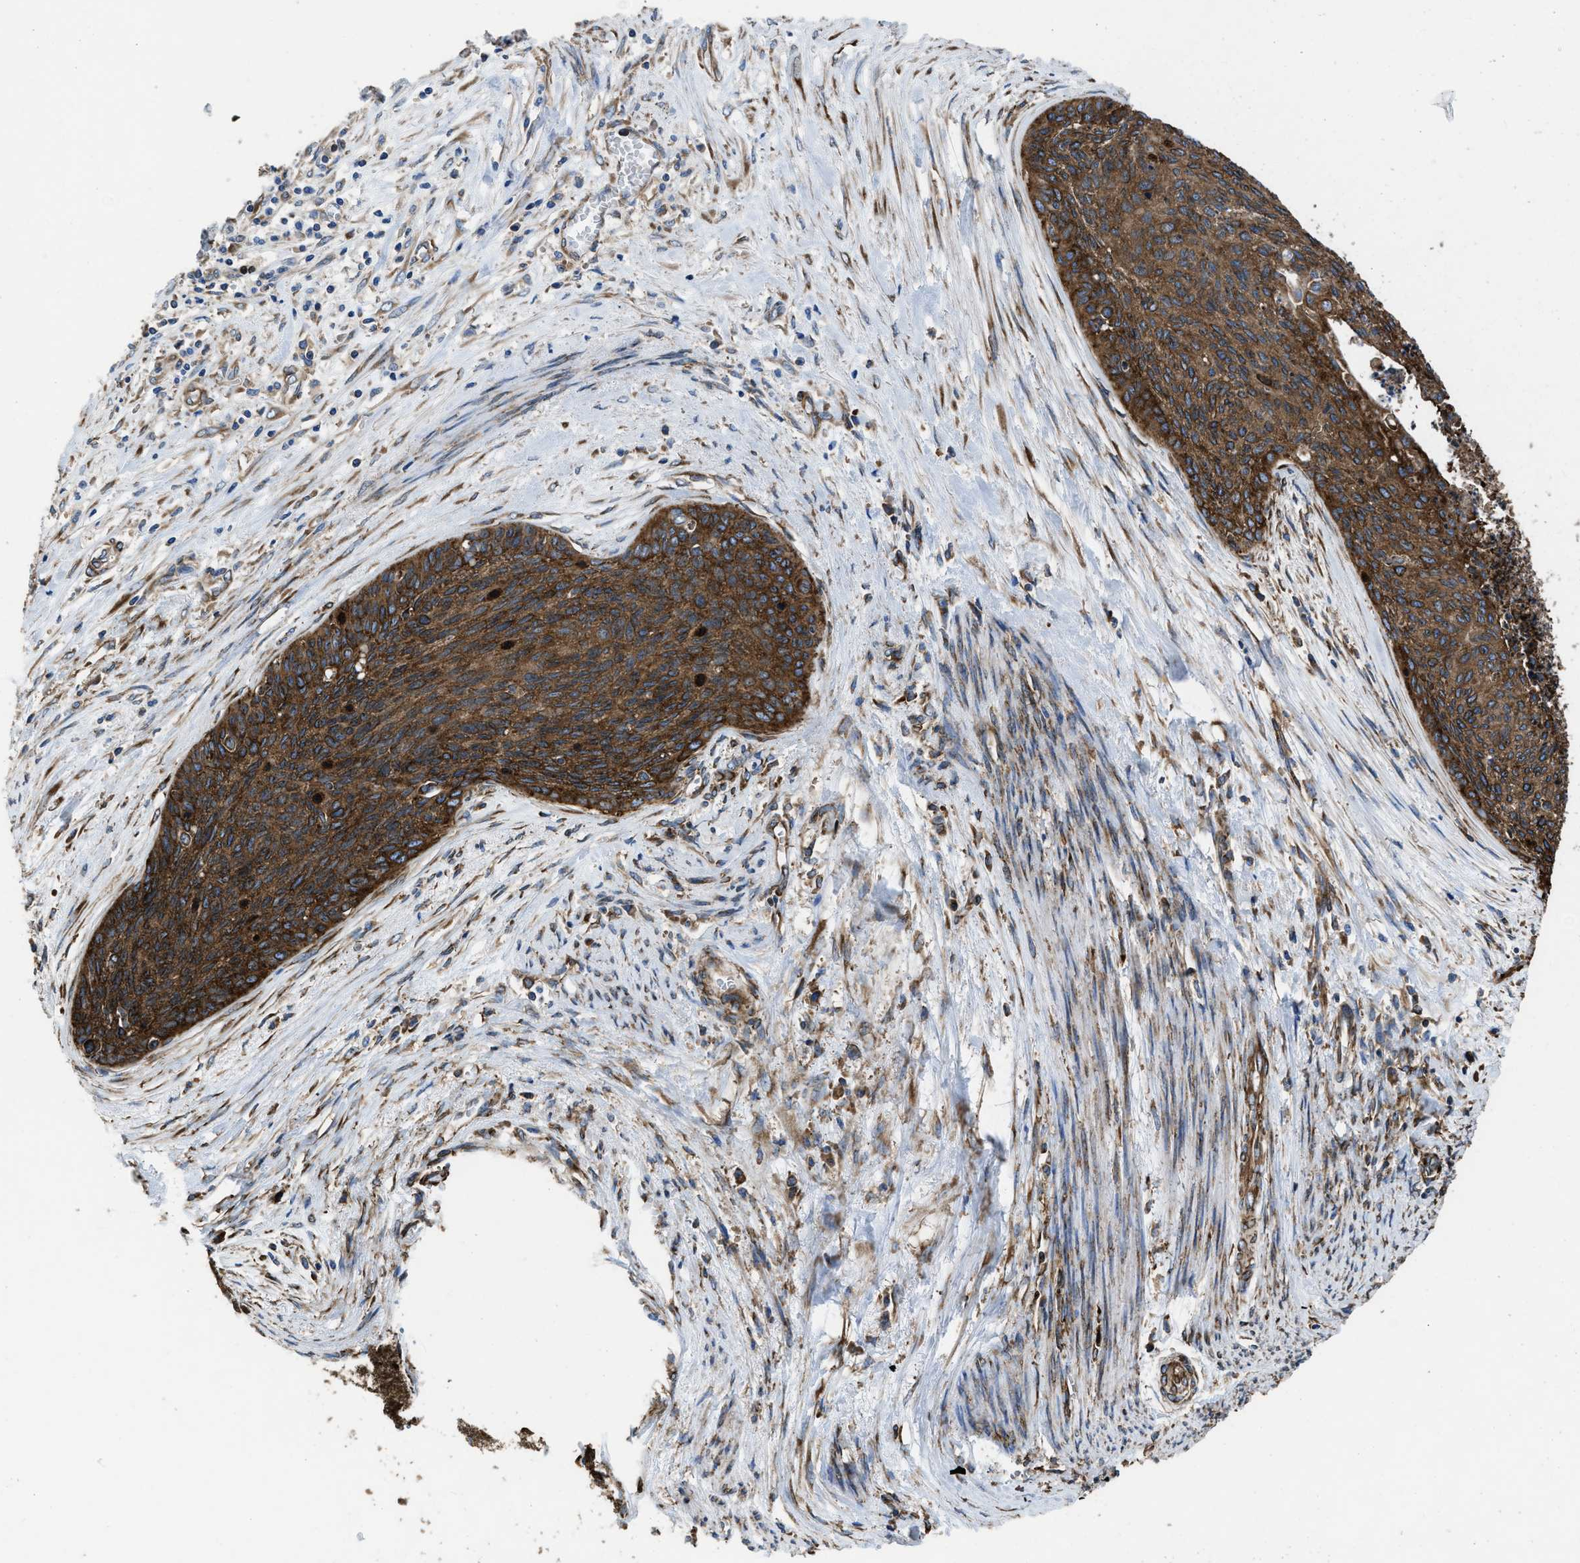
{"staining": {"intensity": "moderate", "quantity": ">75%", "location": "cytoplasmic/membranous"}, "tissue": "cervical cancer", "cell_type": "Tumor cells", "image_type": "cancer", "snomed": [{"axis": "morphology", "description": "Squamous cell carcinoma, NOS"}, {"axis": "topography", "description": "Cervix"}], "caption": "Protein expression analysis of human cervical squamous cell carcinoma reveals moderate cytoplasmic/membranous staining in approximately >75% of tumor cells. (DAB = brown stain, brightfield microscopy at high magnification).", "gene": "CAPRIN1", "patient": {"sex": "female", "age": 55}}